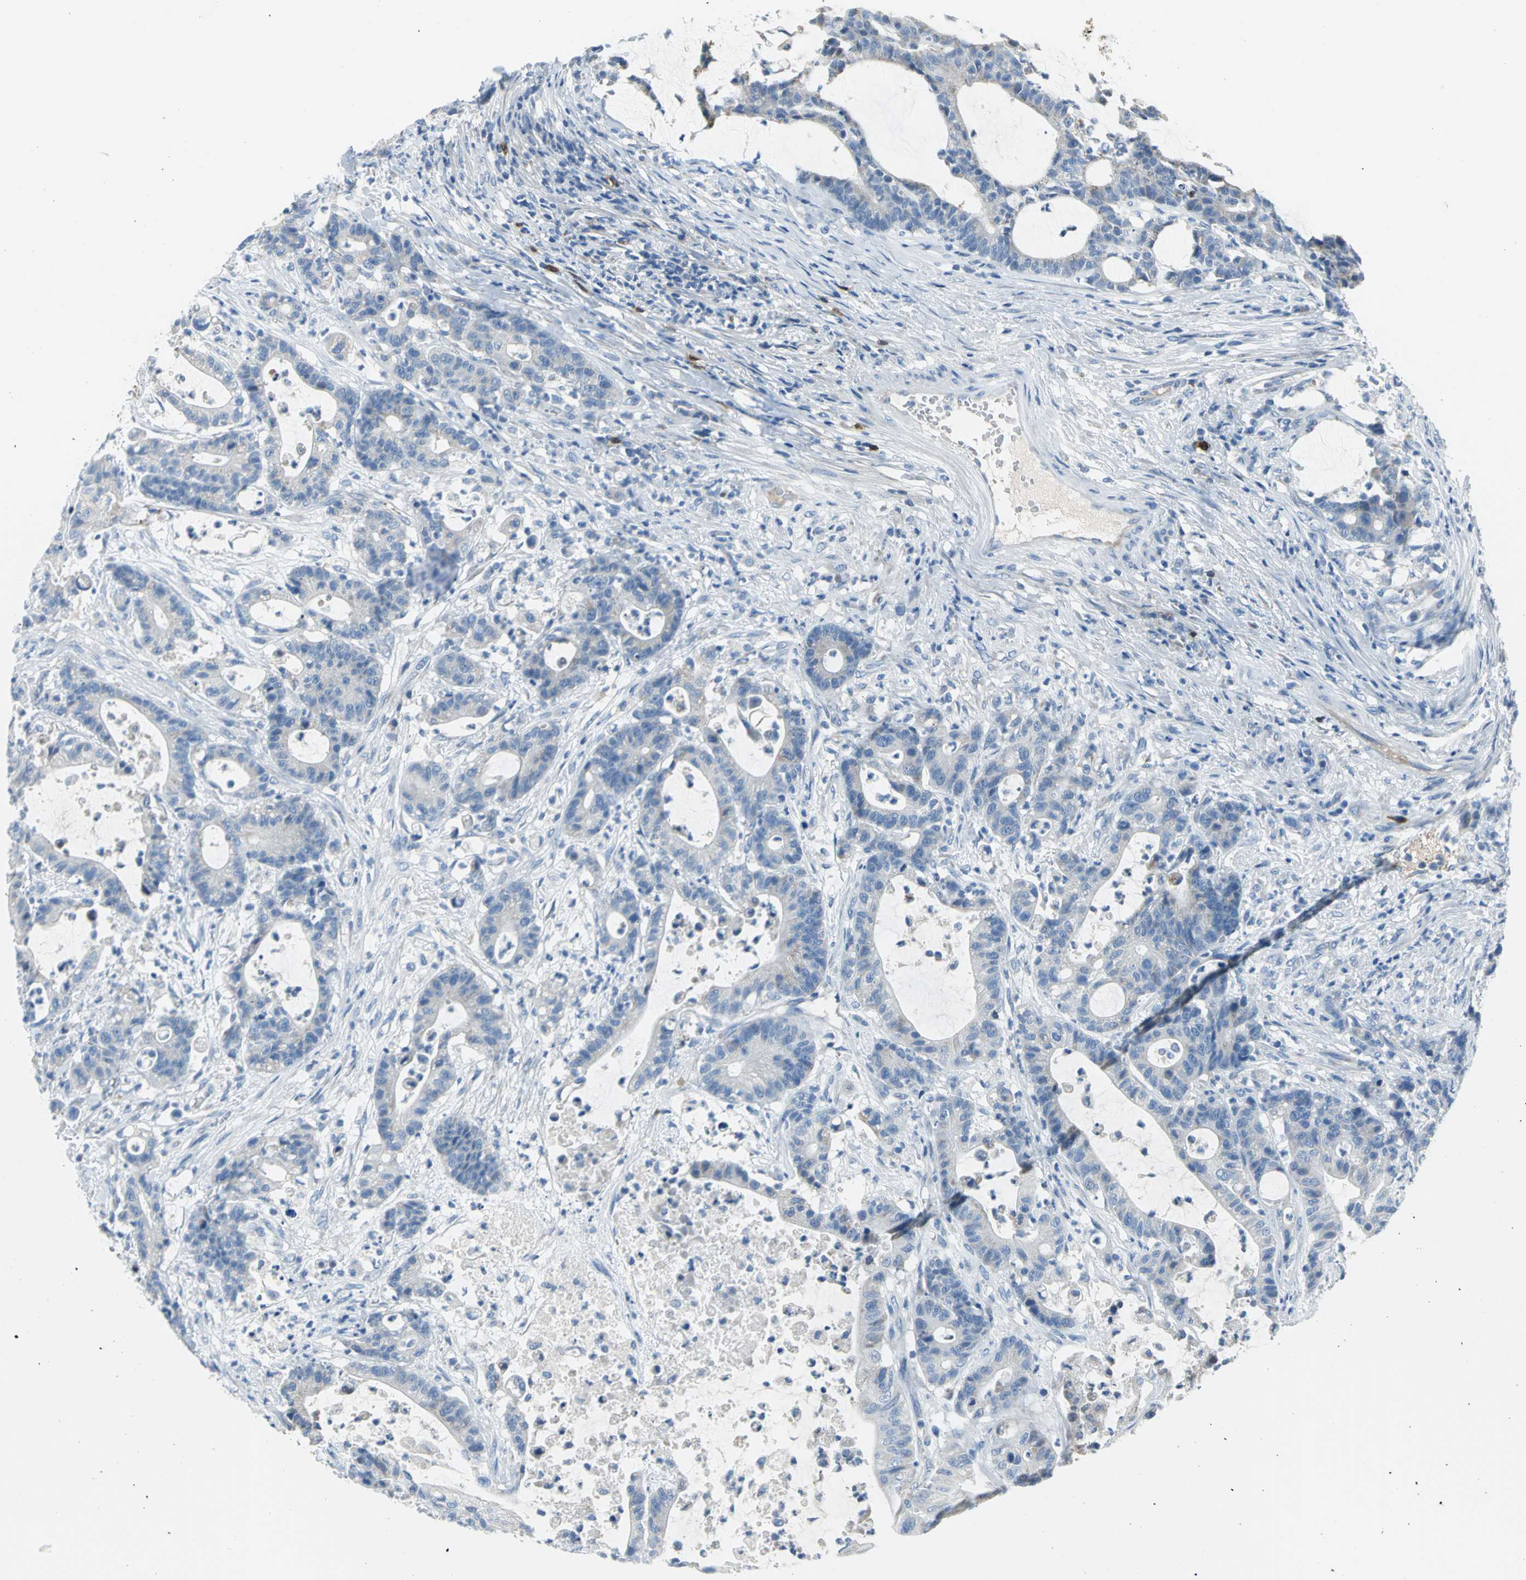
{"staining": {"intensity": "negative", "quantity": "none", "location": "none"}, "tissue": "colorectal cancer", "cell_type": "Tumor cells", "image_type": "cancer", "snomed": [{"axis": "morphology", "description": "Adenocarcinoma, NOS"}, {"axis": "topography", "description": "Colon"}], "caption": "The micrograph demonstrates no staining of tumor cells in colorectal adenocarcinoma.", "gene": "ALOX15", "patient": {"sex": "female", "age": 84}}